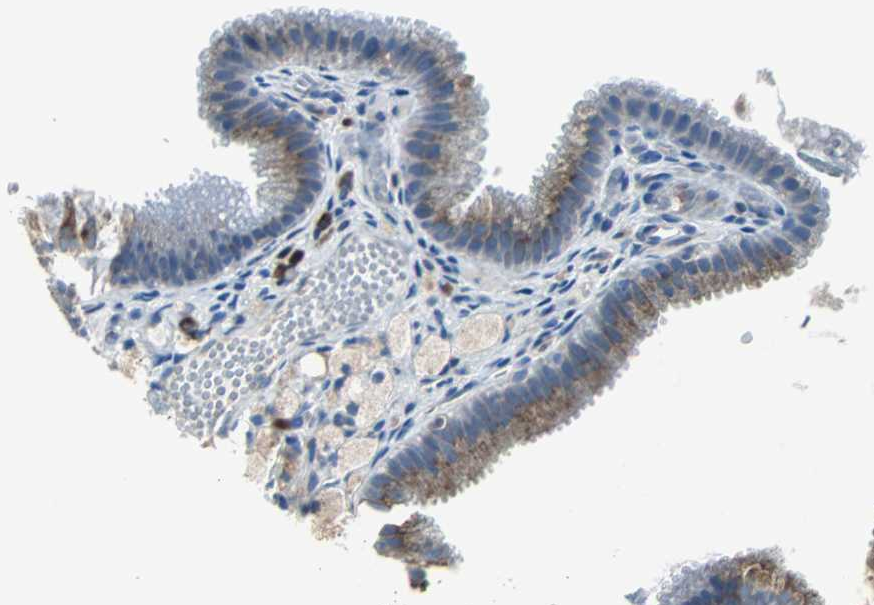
{"staining": {"intensity": "moderate", "quantity": ">75%", "location": "cytoplasmic/membranous"}, "tissue": "gallbladder", "cell_type": "Glandular cells", "image_type": "normal", "snomed": [{"axis": "morphology", "description": "Normal tissue, NOS"}, {"axis": "topography", "description": "Gallbladder"}], "caption": "This is a photomicrograph of immunohistochemistry (IHC) staining of benign gallbladder, which shows moderate positivity in the cytoplasmic/membranous of glandular cells.", "gene": "PDIA4", "patient": {"sex": "female", "age": 24}}